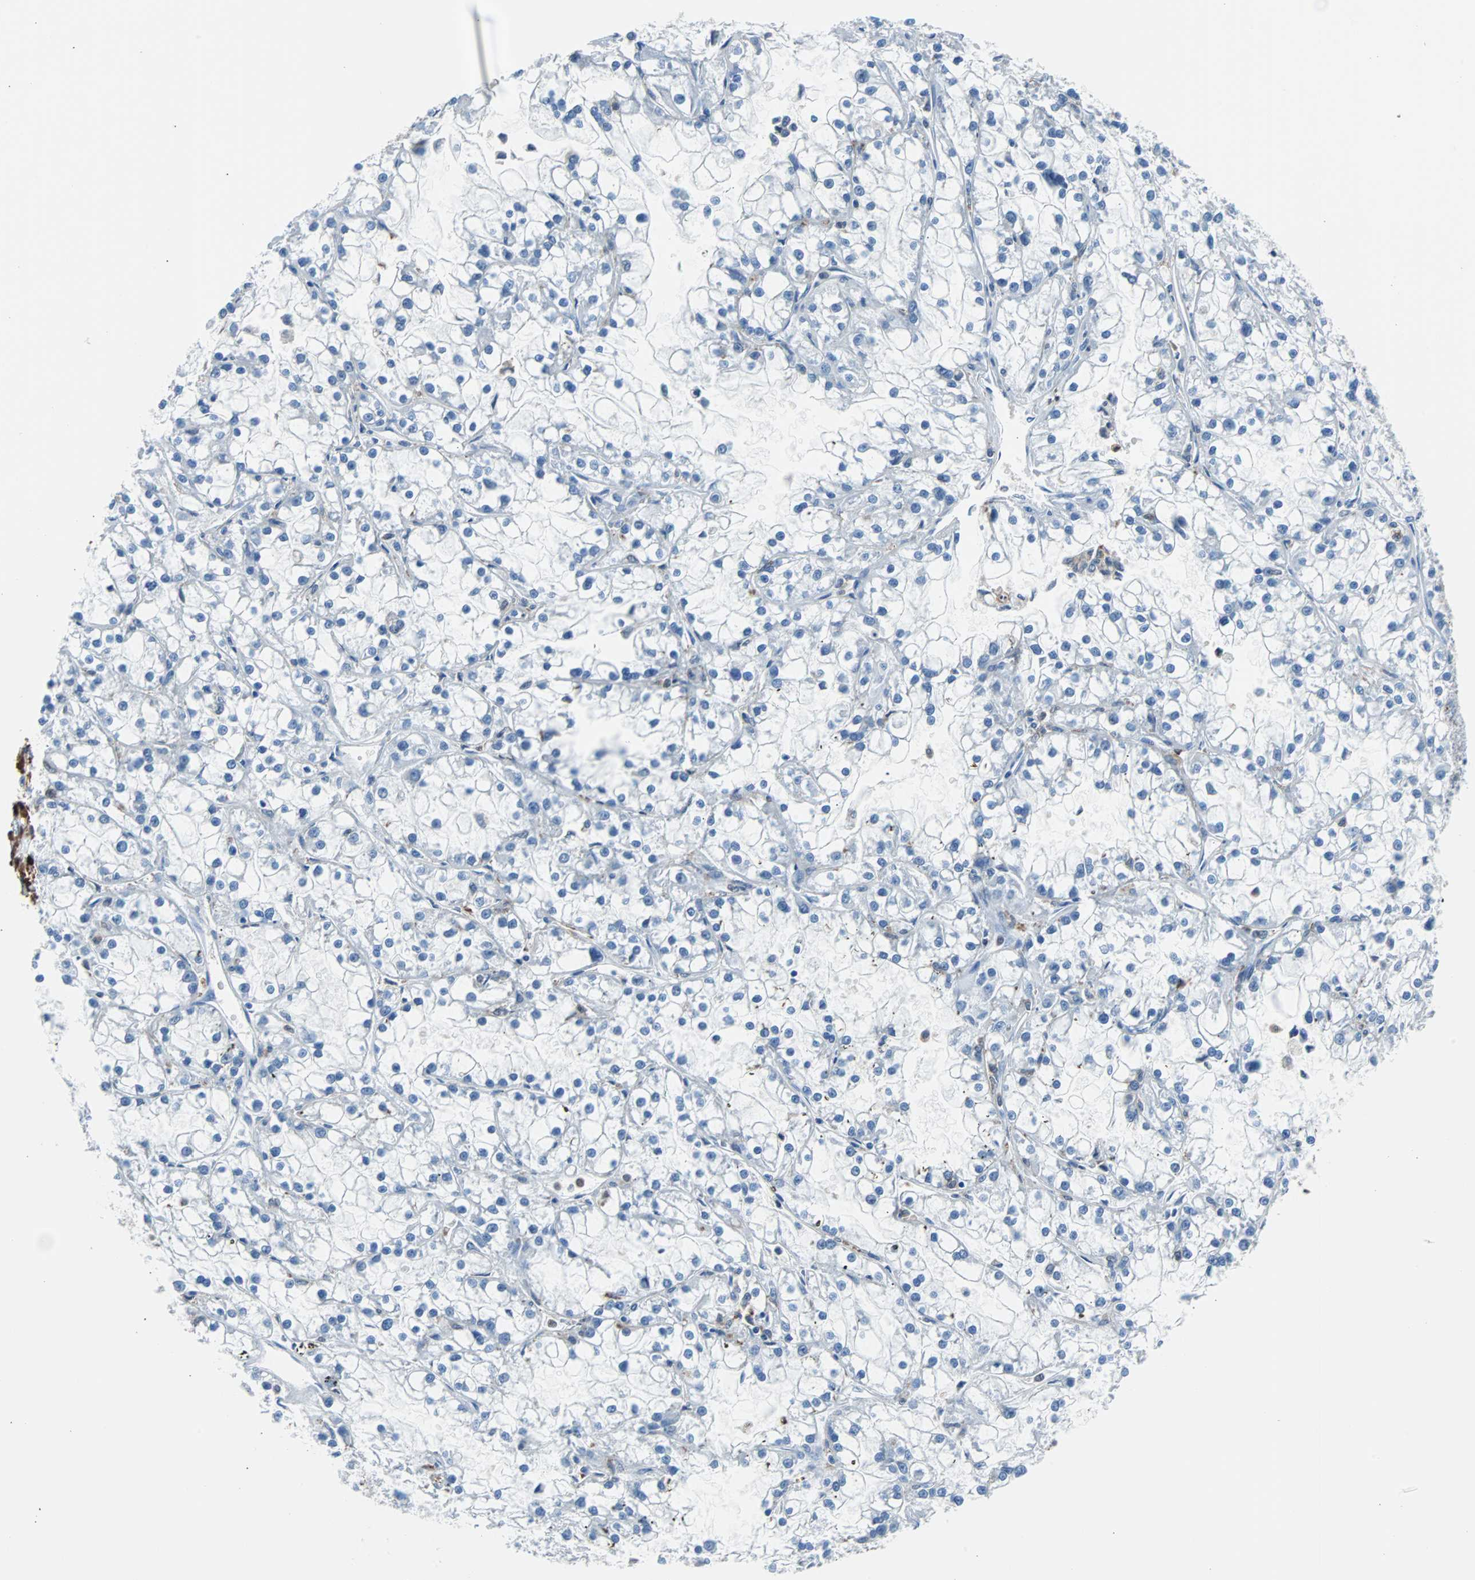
{"staining": {"intensity": "negative", "quantity": "none", "location": "none"}, "tissue": "renal cancer", "cell_type": "Tumor cells", "image_type": "cancer", "snomed": [{"axis": "morphology", "description": "Adenocarcinoma, NOS"}, {"axis": "topography", "description": "Kidney"}], "caption": "IHC micrograph of neoplastic tissue: renal cancer stained with DAB displays no significant protein expression in tumor cells.", "gene": "SYK", "patient": {"sex": "female", "age": 52}}